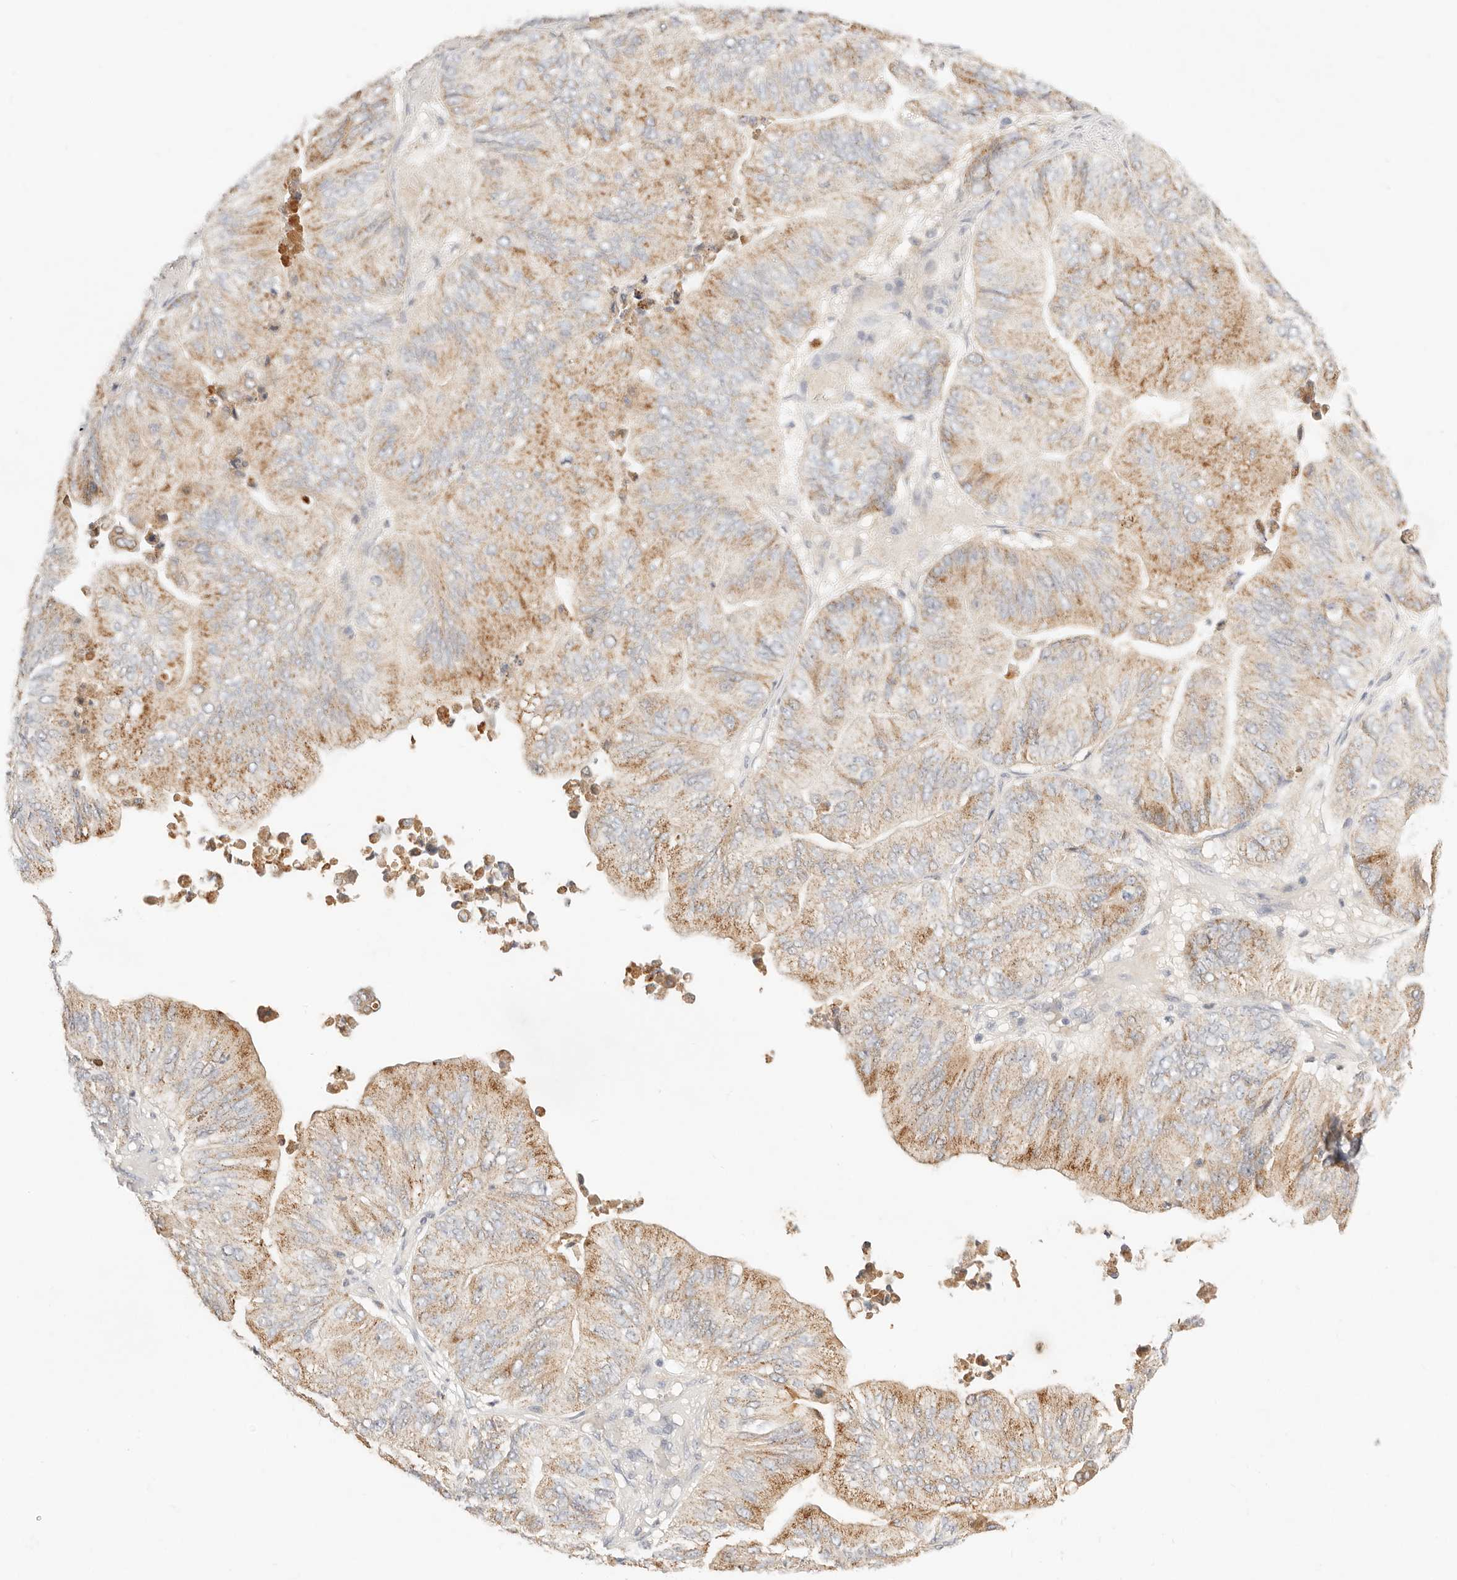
{"staining": {"intensity": "moderate", "quantity": "25%-75%", "location": "cytoplasmic/membranous"}, "tissue": "ovarian cancer", "cell_type": "Tumor cells", "image_type": "cancer", "snomed": [{"axis": "morphology", "description": "Cystadenocarcinoma, mucinous, NOS"}, {"axis": "topography", "description": "Ovary"}], "caption": "A photomicrograph of mucinous cystadenocarcinoma (ovarian) stained for a protein shows moderate cytoplasmic/membranous brown staining in tumor cells.", "gene": "ACOX1", "patient": {"sex": "female", "age": 61}}